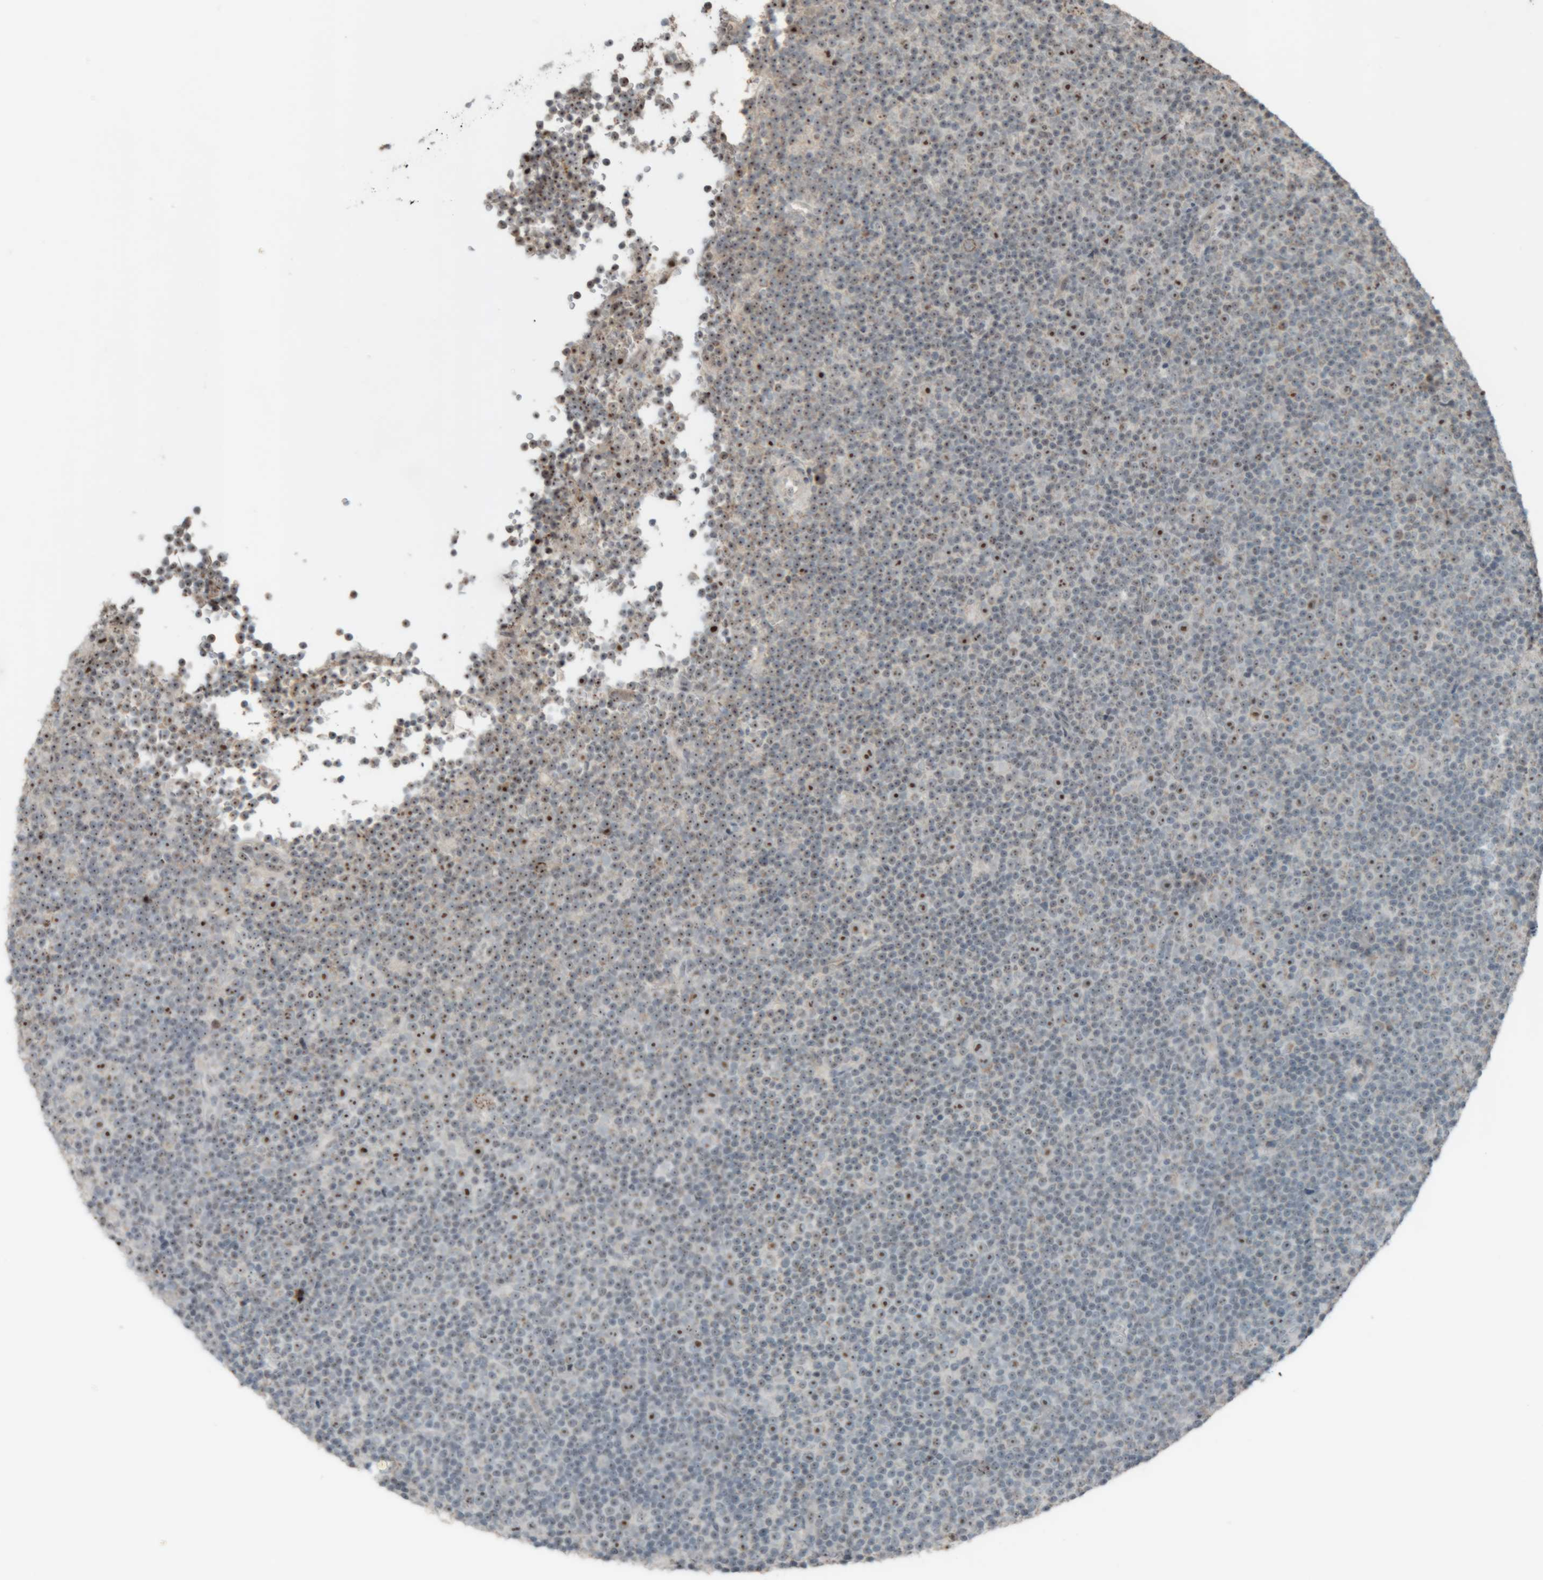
{"staining": {"intensity": "moderate", "quantity": "25%-75%", "location": "nuclear"}, "tissue": "lymphoma", "cell_type": "Tumor cells", "image_type": "cancer", "snomed": [{"axis": "morphology", "description": "Malignant lymphoma, non-Hodgkin's type, Low grade"}, {"axis": "topography", "description": "Lymph node"}], "caption": "IHC (DAB (3,3'-diaminobenzidine)) staining of human malignant lymphoma, non-Hodgkin's type (low-grade) displays moderate nuclear protein positivity in about 25%-75% of tumor cells. (Brightfield microscopy of DAB IHC at high magnification).", "gene": "RPF1", "patient": {"sex": "female", "age": 67}}